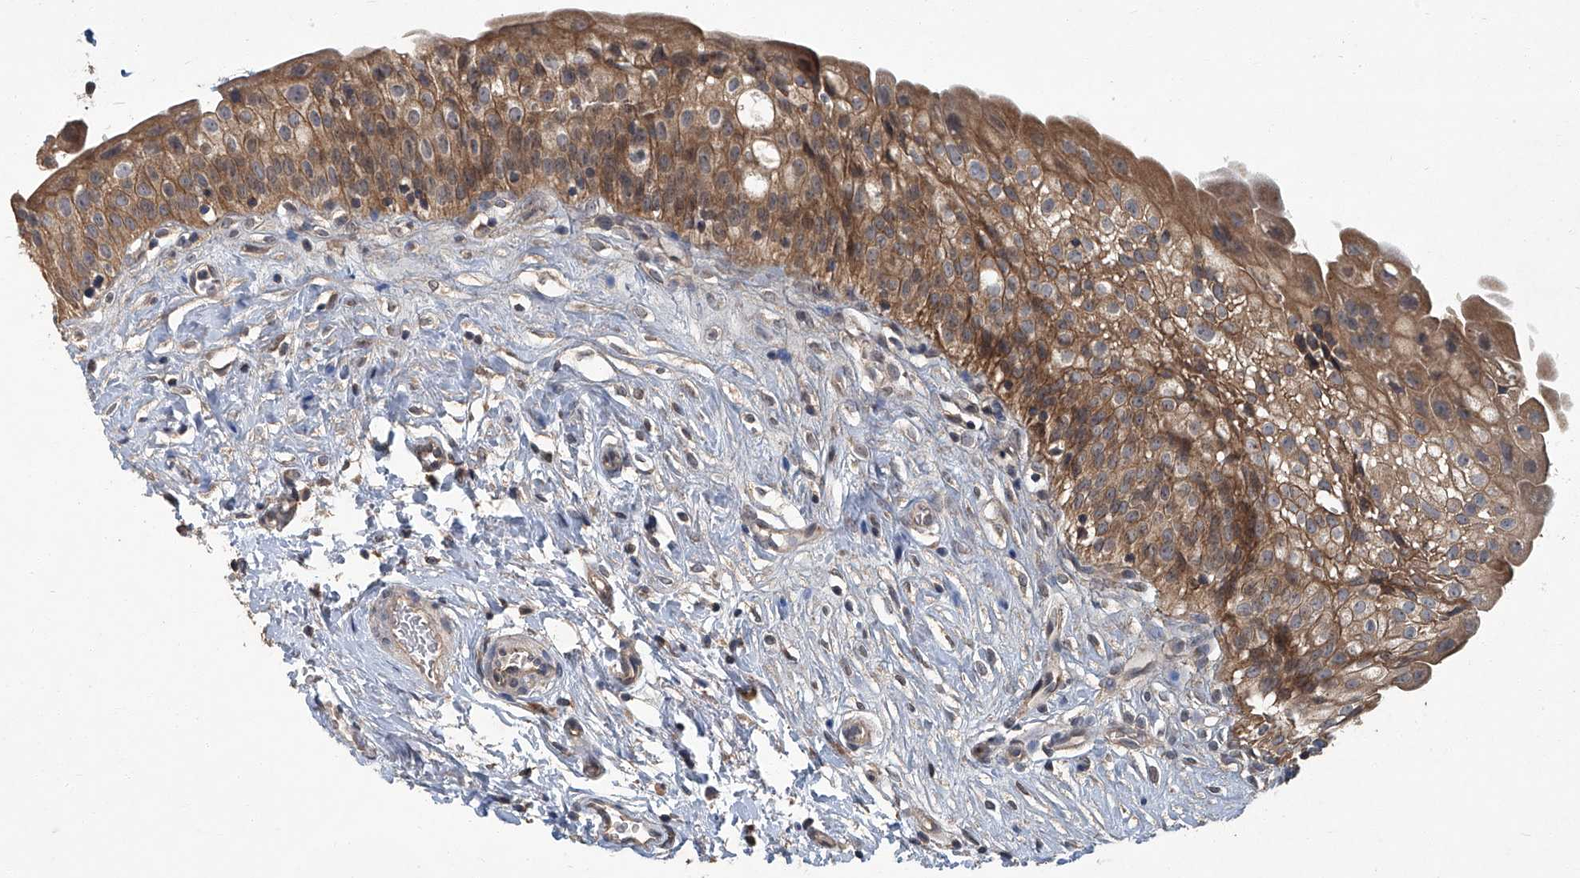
{"staining": {"intensity": "moderate", "quantity": ">75%", "location": "cytoplasmic/membranous"}, "tissue": "urinary bladder", "cell_type": "Urothelial cells", "image_type": "normal", "snomed": [{"axis": "morphology", "description": "Normal tissue, NOS"}, {"axis": "topography", "description": "Urinary bladder"}], "caption": "An IHC micrograph of normal tissue is shown. Protein staining in brown shows moderate cytoplasmic/membranous positivity in urinary bladder within urothelial cells.", "gene": "ANKRD34A", "patient": {"sex": "male", "age": 51}}